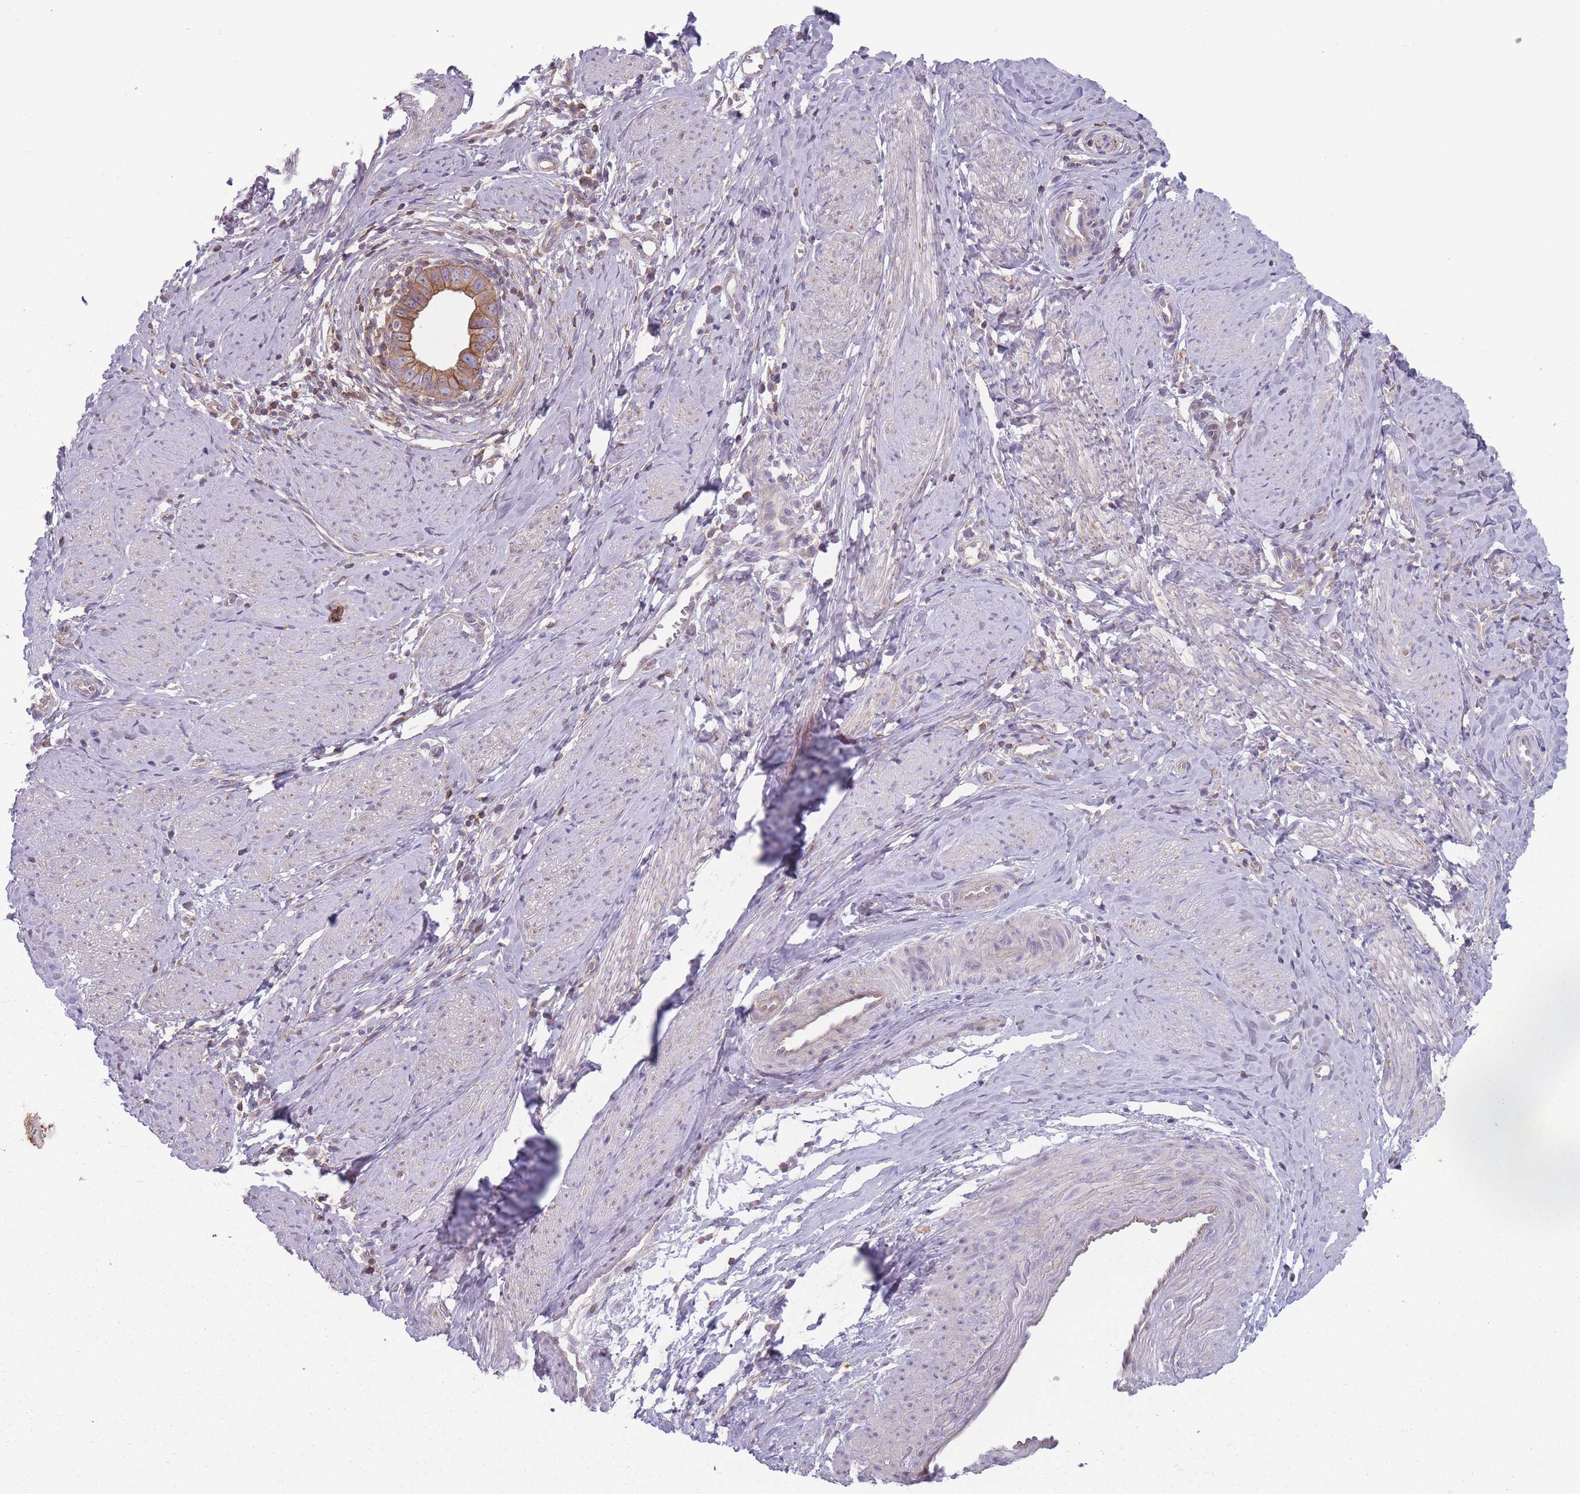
{"staining": {"intensity": "moderate", "quantity": ">75%", "location": "cytoplasmic/membranous"}, "tissue": "cervical cancer", "cell_type": "Tumor cells", "image_type": "cancer", "snomed": [{"axis": "morphology", "description": "Adenocarcinoma, NOS"}, {"axis": "topography", "description": "Cervix"}], "caption": "A photomicrograph showing moderate cytoplasmic/membranous expression in approximately >75% of tumor cells in cervical cancer, as visualized by brown immunohistochemical staining.", "gene": "HSBP1L1", "patient": {"sex": "female", "age": 36}}